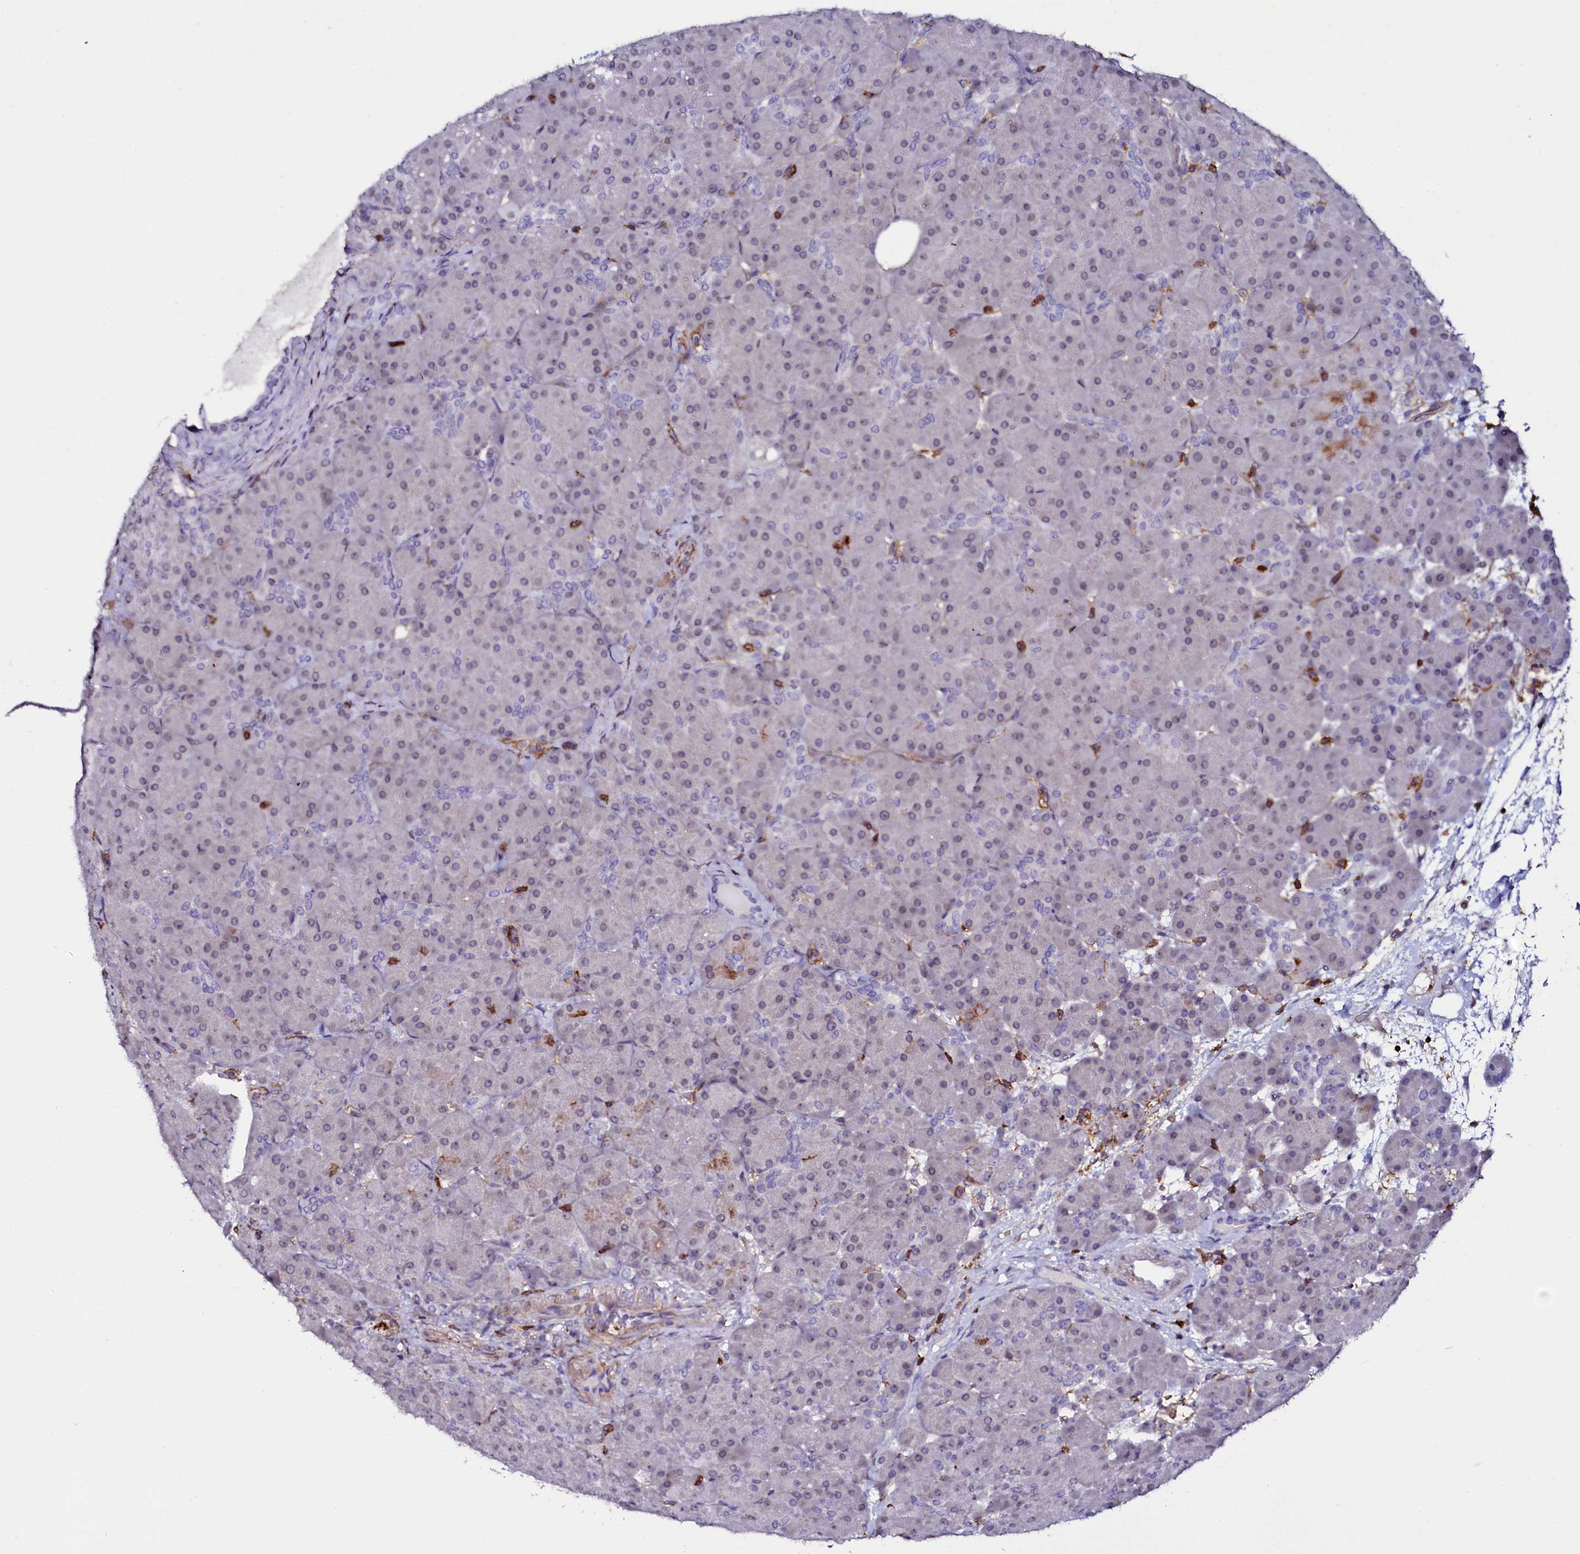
{"staining": {"intensity": "negative", "quantity": "none", "location": "none"}, "tissue": "pancreas", "cell_type": "Exocrine glandular cells", "image_type": "normal", "snomed": [{"axis": "morphology", "description": "Normal tissue, NOS"}, {"axis": "topography", "description": "Pancreas"}], "caption": "This is an immunohistochemistry image of unremarkable human pancreas. There is no staining in exocrine glandular cells.", "gene": "AAAS", "patient": {"sex": "male", "age": 66}}